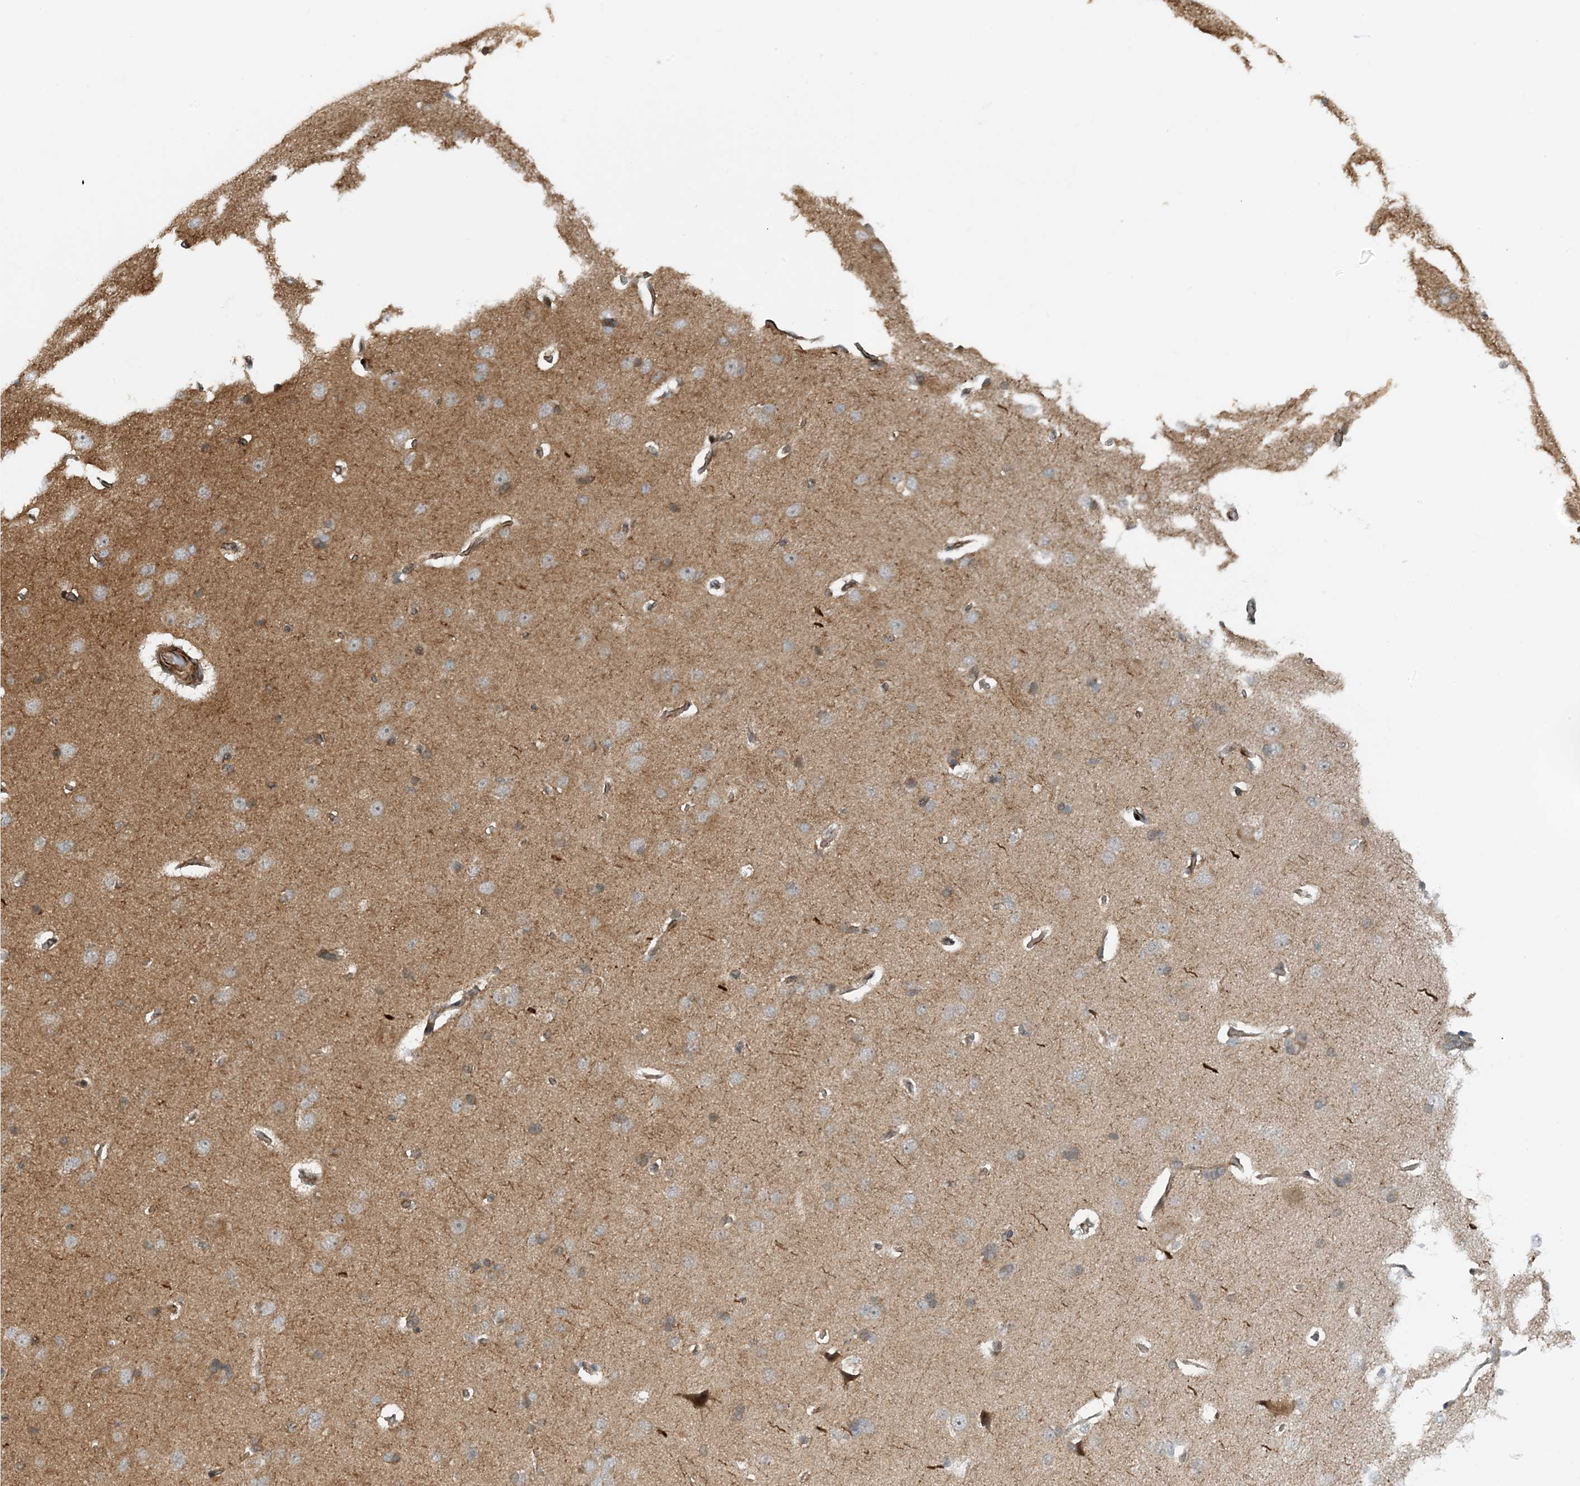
{"staining": {"intensity": "strong", "quantity": "25%-75%", "location": "cytoplasmic/membranous"}, "tissue": "cerebral cortex", "cell_type": "Endothelial cells", "image_type": "normal", "snomed": [{"axis": "morphology", "description": "Normal tissue, NOS"}, {"axis": "topography", "description": "Cerebral cortex"}], "caption": "DAB immunohistochemical staining of unremarkable cerebral cortex shows strong cytoplasmic/membranous protein positivity in about 25%-75% of endothelial cells. Ihc stains the protein in brown and the nuclei are stained blue.", "gene": "HEMK1", "patient": {"sex": "male", "age": 62}}